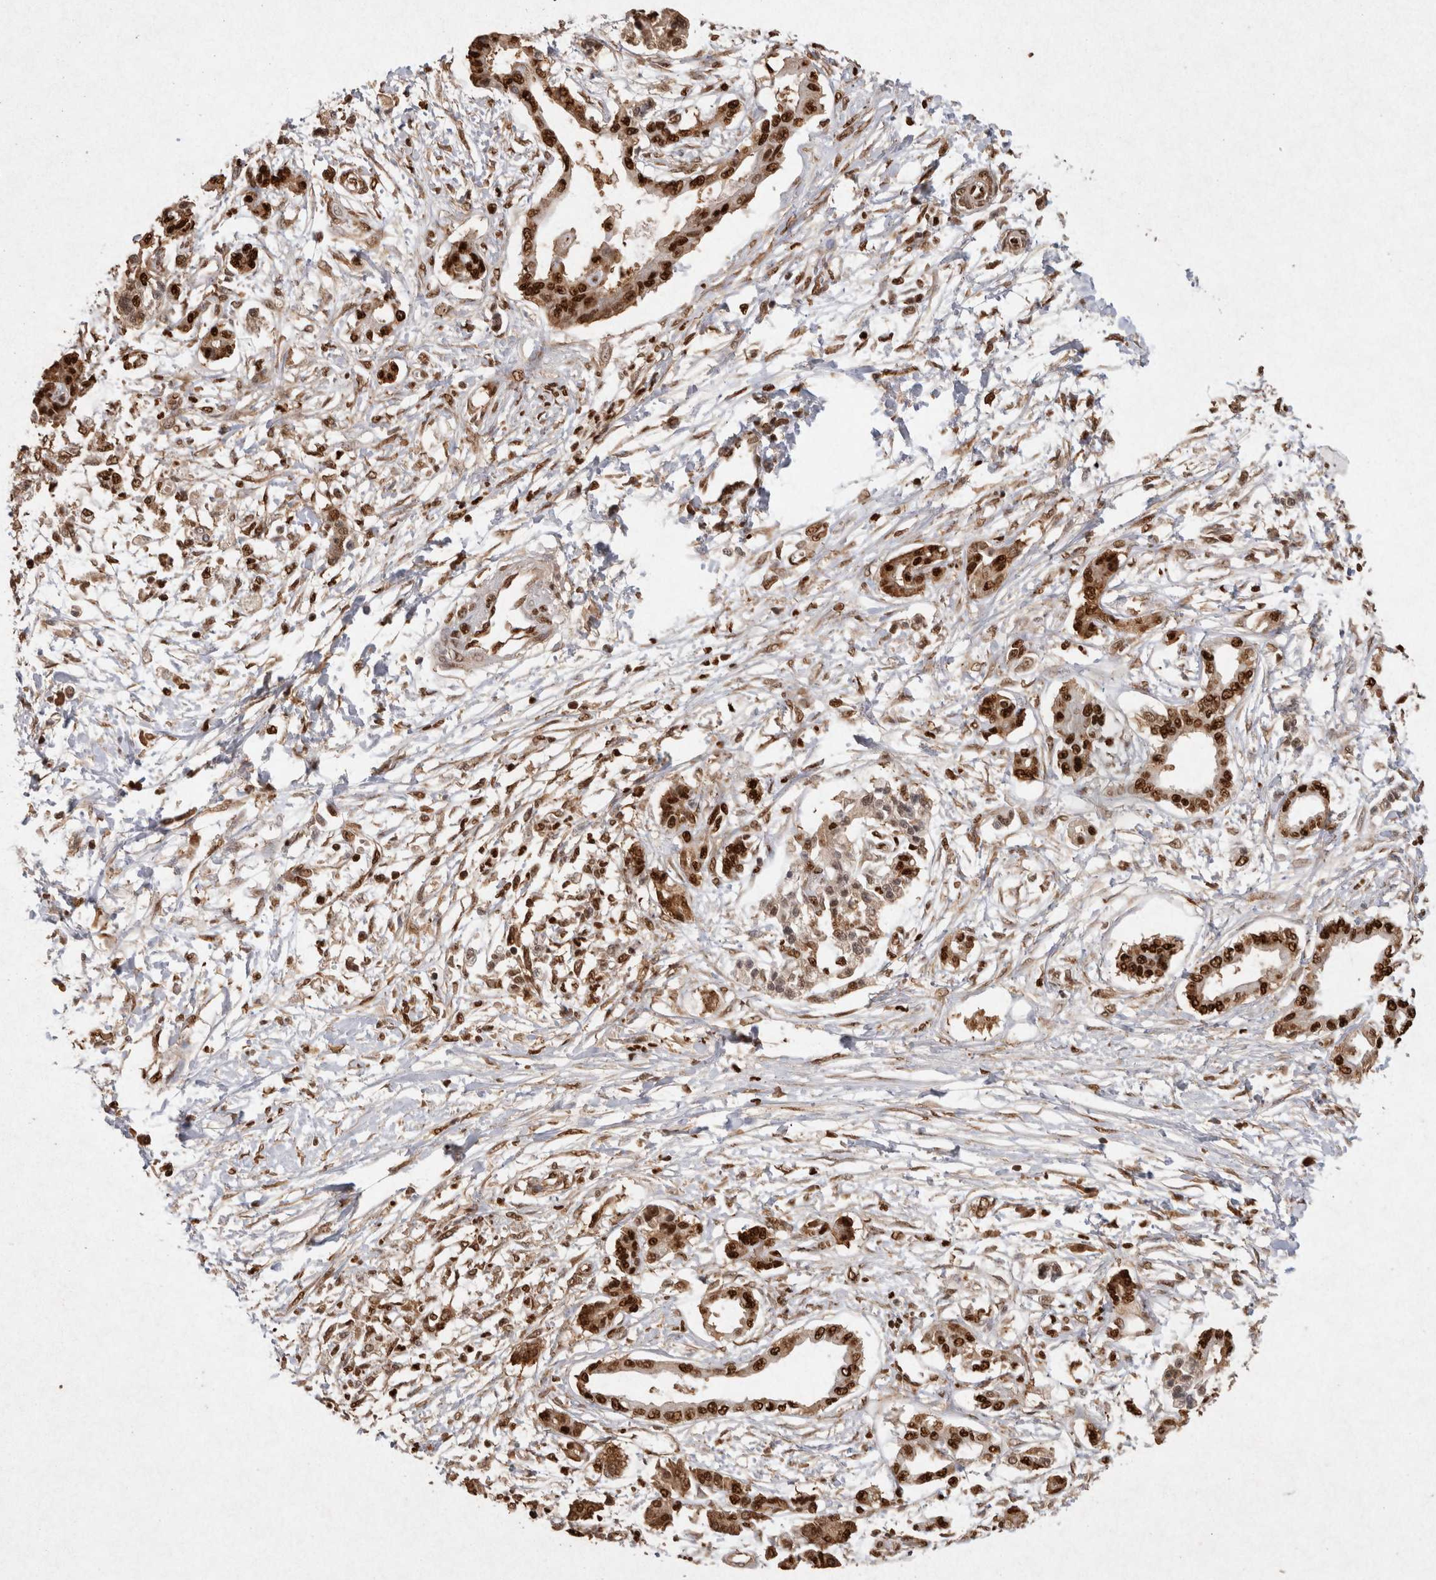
{"staining": {"intensity": "strong", "quantity": ">75%", "location": "nuclear"}, "tissue": "pancreatic cancer", "cell_type": "Tumor cells", "image_type": "cancer", "snomed": [{"axis": "morphology", "description": "Adenocarcinoma, NOS"}, {"axis": "topography", "description": "Pancreas"}], "caption": "Immunohistochemistry (DAB) staining of human adenocarcinoma (pancreatic) exhibits strong nuclear protein staining in approximately >75% of tumor cells. The protein is shown in brown color, while the nuclei are stained blue.", "gene": "HDGF", "patient": {"sex": "male", "age": 56}}